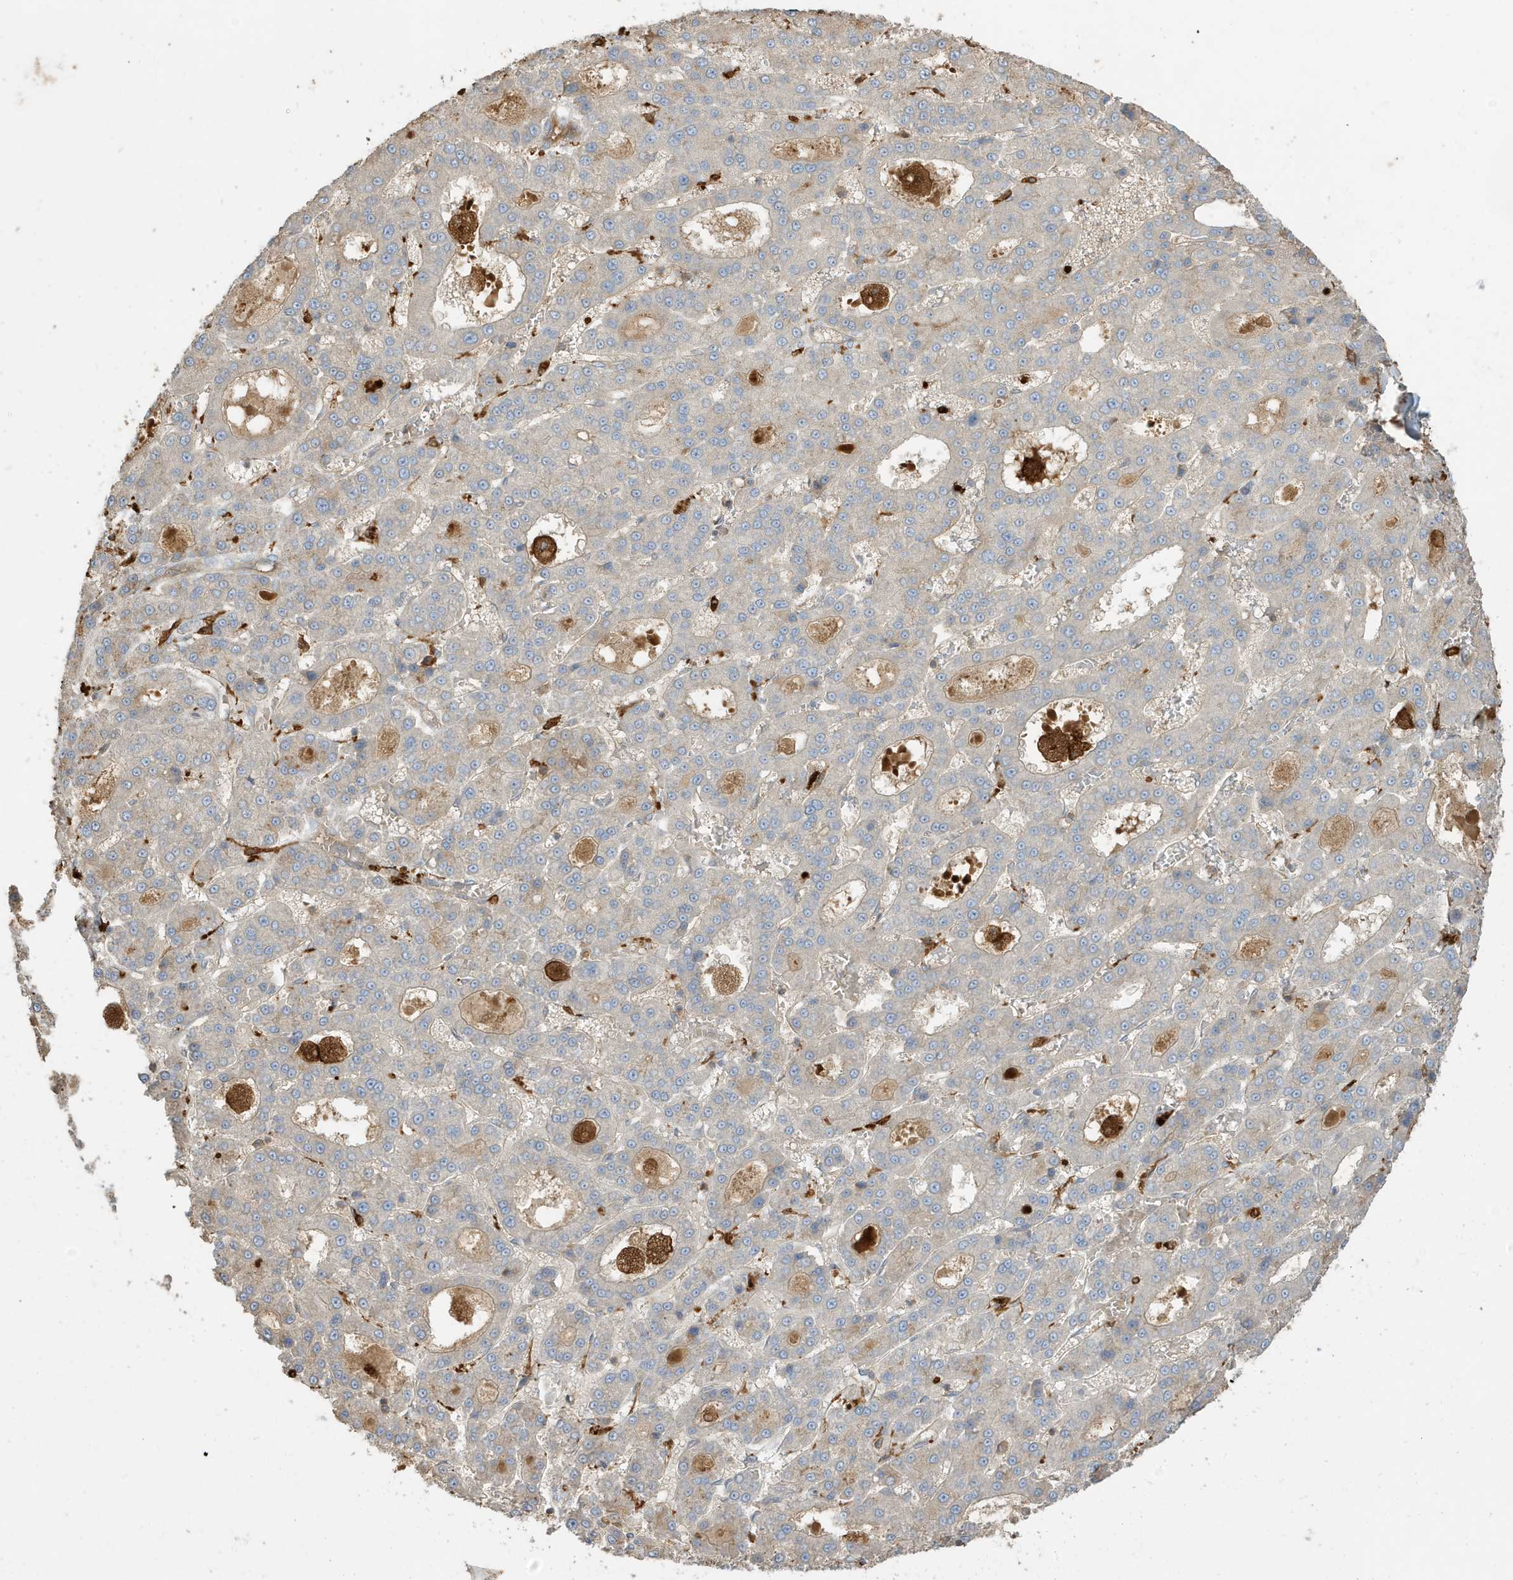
{"staining": {"intensity": "negative", "quantity": "none", "location": "none"}, "tissue": "liver cancer", "cell_type": "Tumor cells", "image_type": "cancer", "snomed": [{"axis": "morphology", "description": "Carcinoma, Hepatocellular, NOS"}, {"axis": "topography", "description": "Liver"}], "caption": "DAB (3,3'-diaminobenzidine) immunohistochemical staining of human liver cancer reveals no significant positivity in tumor cells. (Brightfield microscopy of DAB (3,3'-diaminobenzidine) immunohistochemistry at high magnification).", "gene": "ABTB1", "patient": {"sex": "male", "age": 70}}